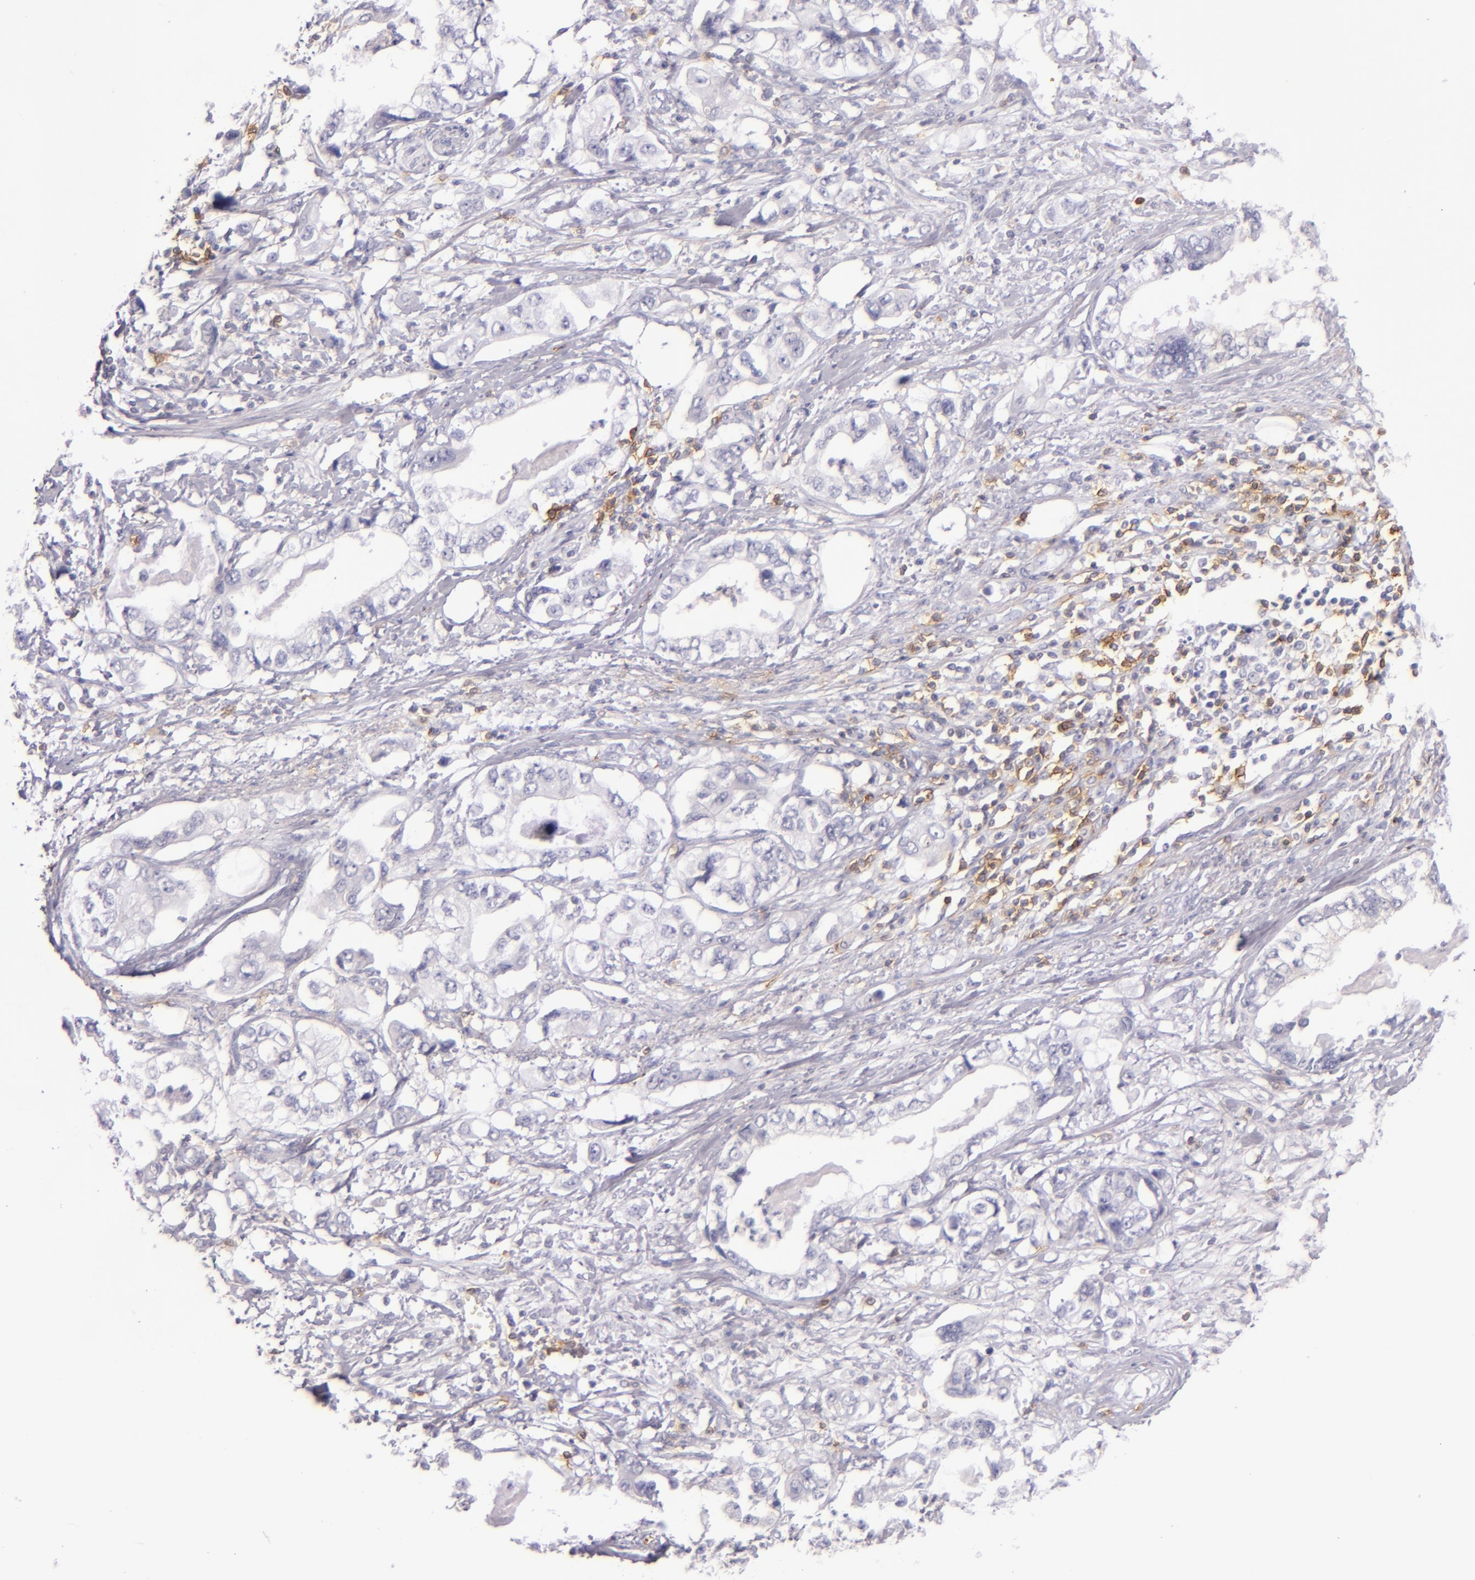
{"staining": {"intensity": "negative", "quantity": "none", "location": "none"}, "tissue": "stomach cancer", "cell_type": "Tumor cells", "image_type": "cancer", "snomed": [{"axis": "morphology", "description": "Adenocarcinoma, NOS"}, {"axis": "topography", "description": "Pancreas"}, {"axis": "topography", "description": "Stomach, upper"}], "caption": "This photomicrograph is of stomach adenocarcinoma stained with immunohistochemistry (IHC) to label a protein in brown with the nuclei are counter-stained blue. There is no positivity in tumor cells.", "gene": "LAT", "patient": {"sex": "male", "age": 77}}